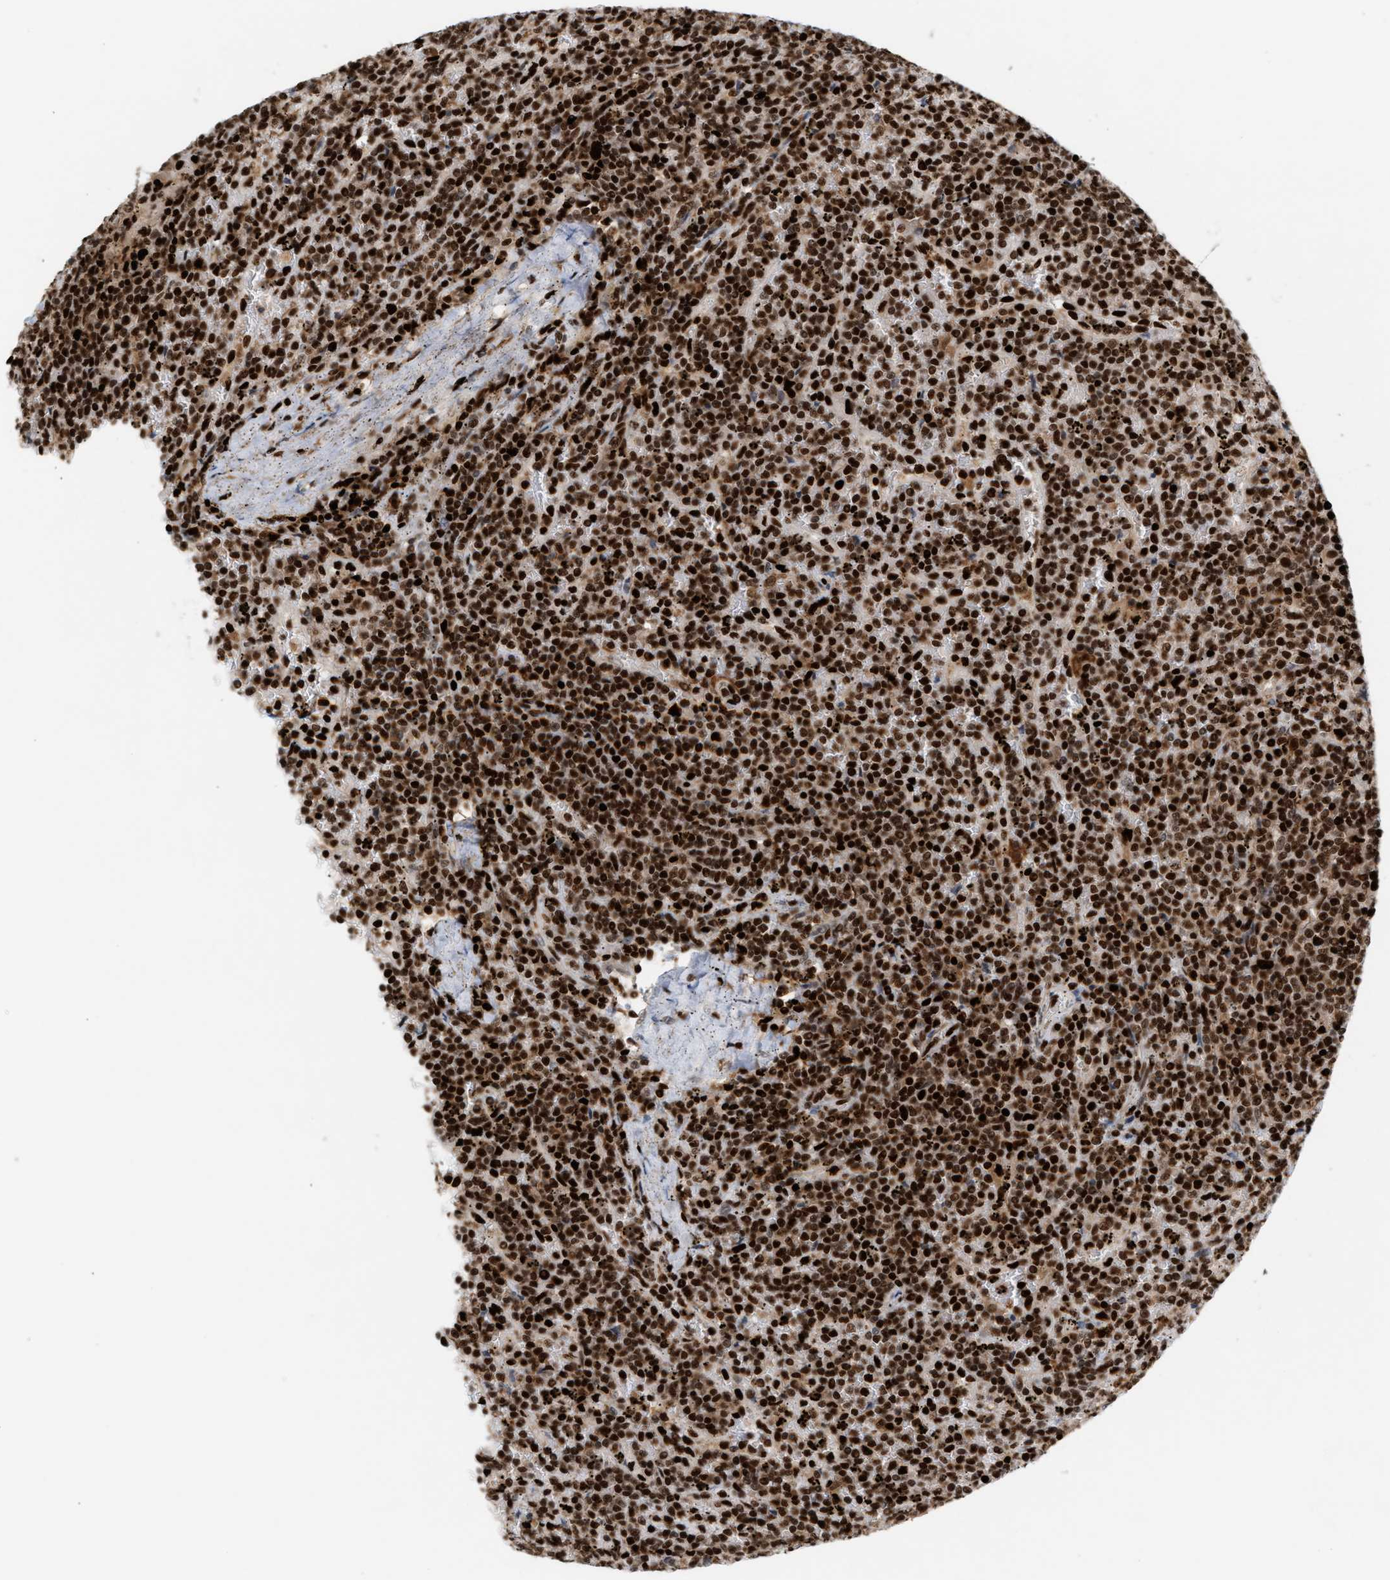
{"staining": {"intensity": "strong", "quantity": ">75%", "location": "nuclear"}, "tissue": "lymphoma", "cell_type": "Tumor cells", "image_type": "cancer", "snomed": [{"axis": "morphology", "description": "Malignant lymphoma, non-Hodgkin's type, Low grade"}, {"axis": "topography", "description": "Spleen"}], "caption": "The immunohistochemical stain labels strong nuclear staining in tumor cells of lymphoma tissue.", "gene": "RNASEK-C17orf49", "patient": {"sex": "female", "age": 19}}